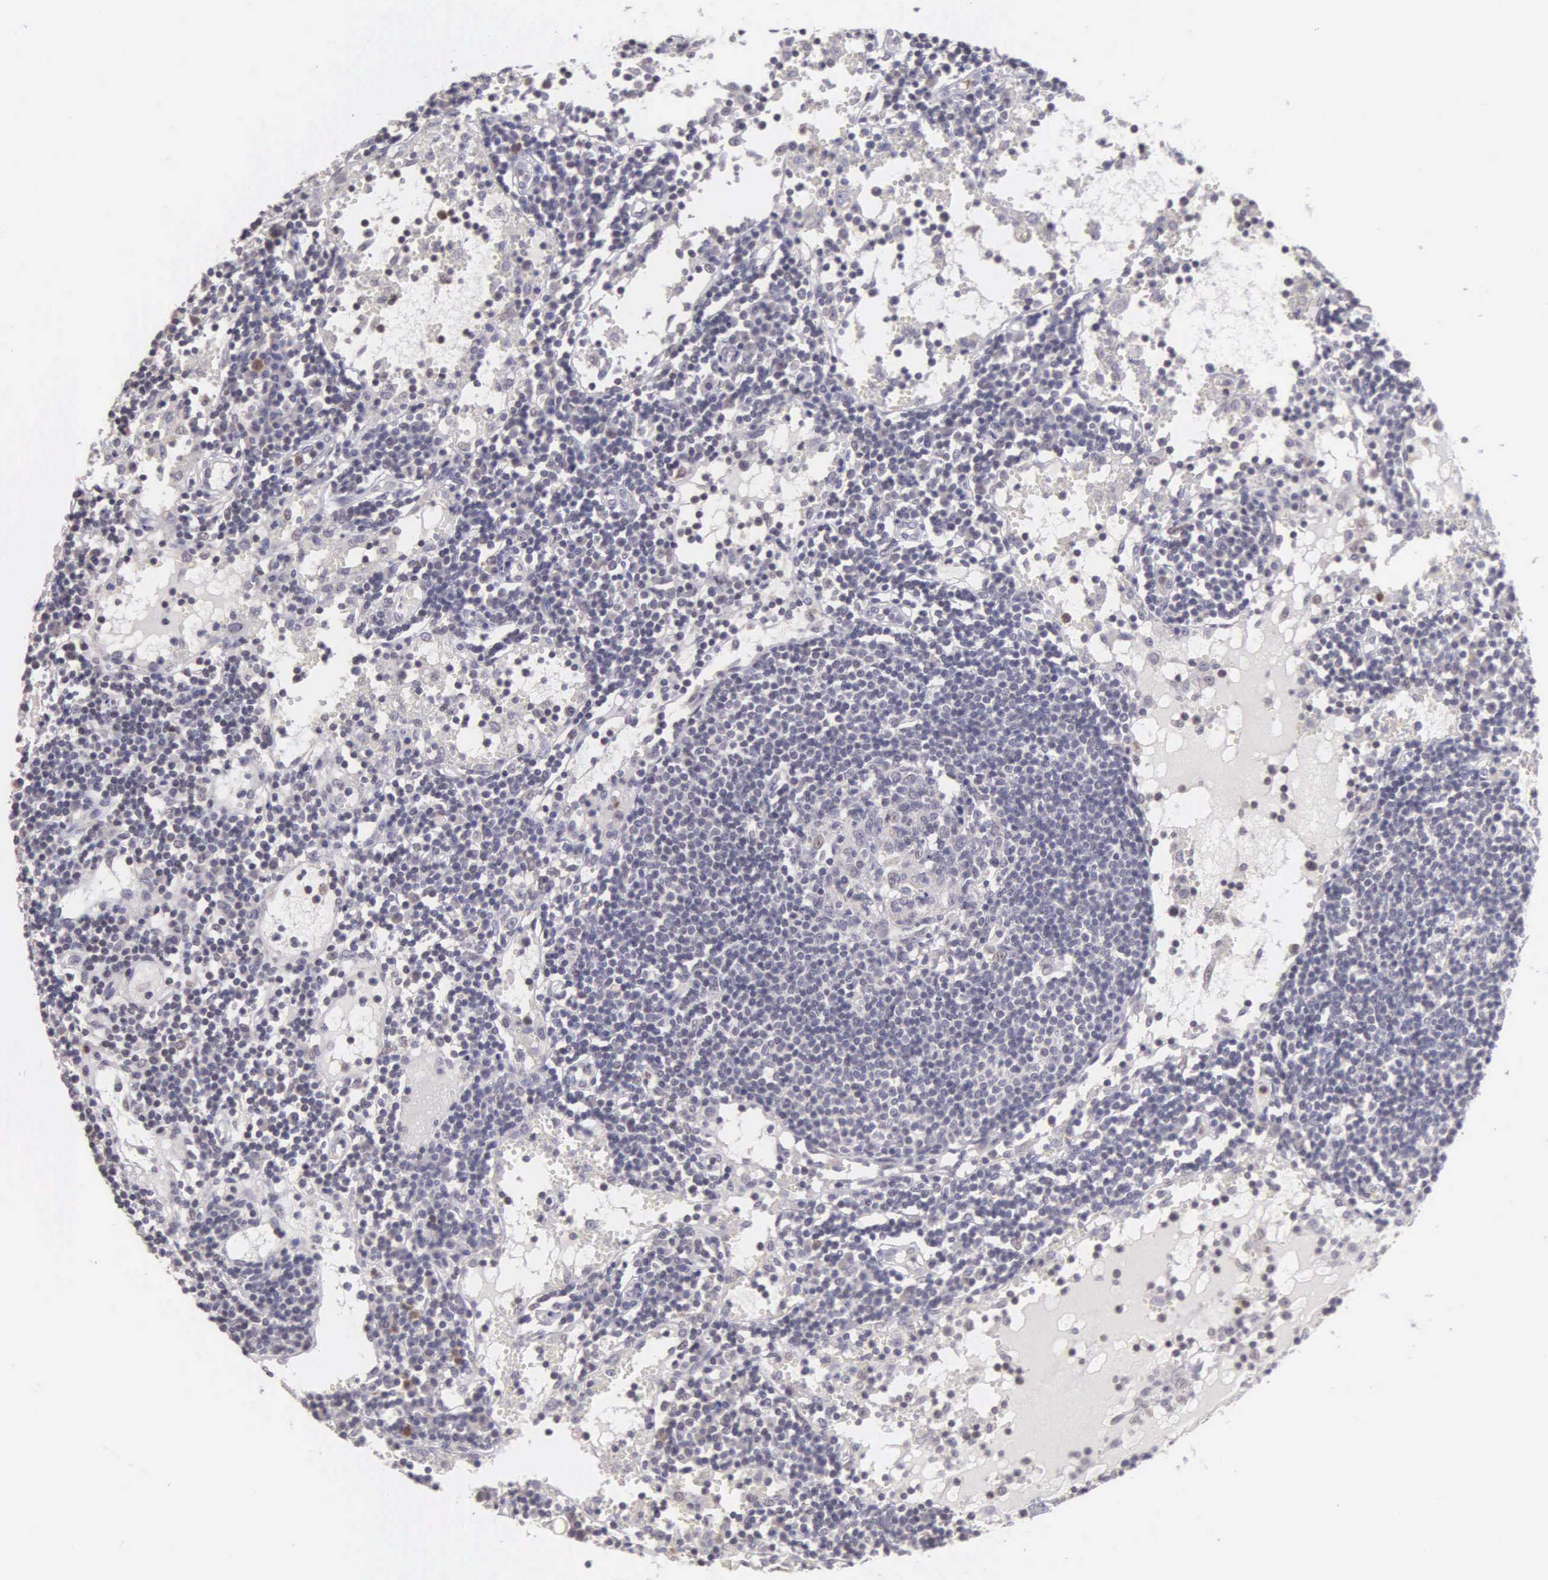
{"staining": {"intensity": "negative", "quantity": "none", "location": "none"}, "tissue": "lymph node", "cell_type": "Germinal center cells", "image_type": "normal", "snomed": [{"axis": "morphology", "description": "Normal tissue, NOS"}, {"axis": "topography", "description": "Lymph node"}], "caption": "Lymph node was stained to show a protein in brown. There is no significant staining in germinal center cells. (DAB (3,3'-diaminobenzidine) immunohistochemistry (IHC) visualized using brightfield microscopy, high magnification).", "gene": "BRD1", "patient": {"sex": "female", "age": 55}}